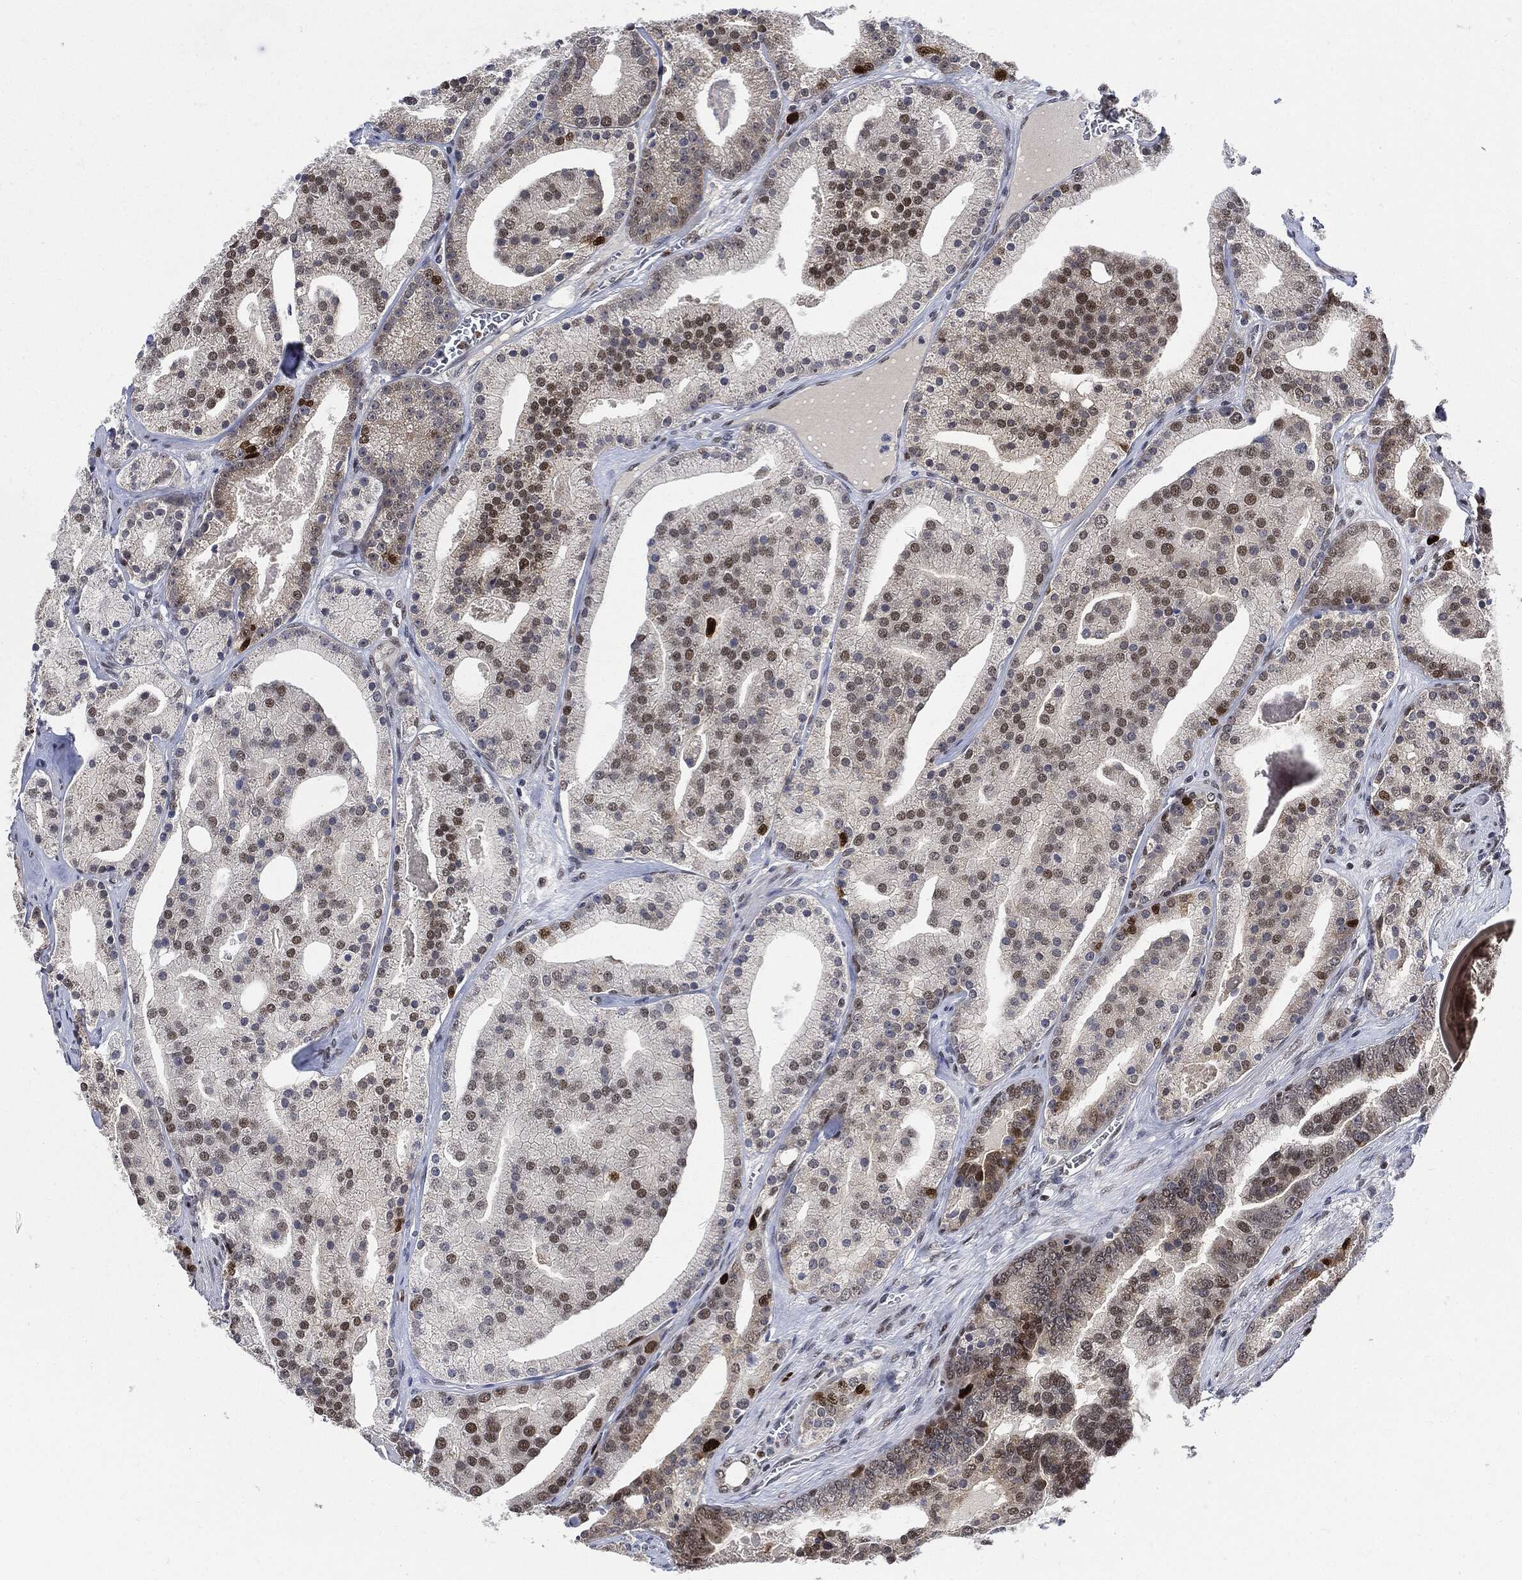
{"staining": {"intensity": "moderate", "quantity": "<25%", "location": "nuclear"}, "tissue": "prostate cancer", "cell_type": "Tumor cells", "image_type": "cancer", "snomed": [{"axis": "morphology", "description": "Adenocarcinoma, NOS"}, {"axis": "topography", "description": "Prostate"}], "caption": "There is low levels of moderate nuclear positivity in tumor cells of adenocarcinoma (prostate), as demonstrated by immunohistochemical staining (brown color).", "gene": "PCNA", "patient": {"sex": "male", "age": 69}}